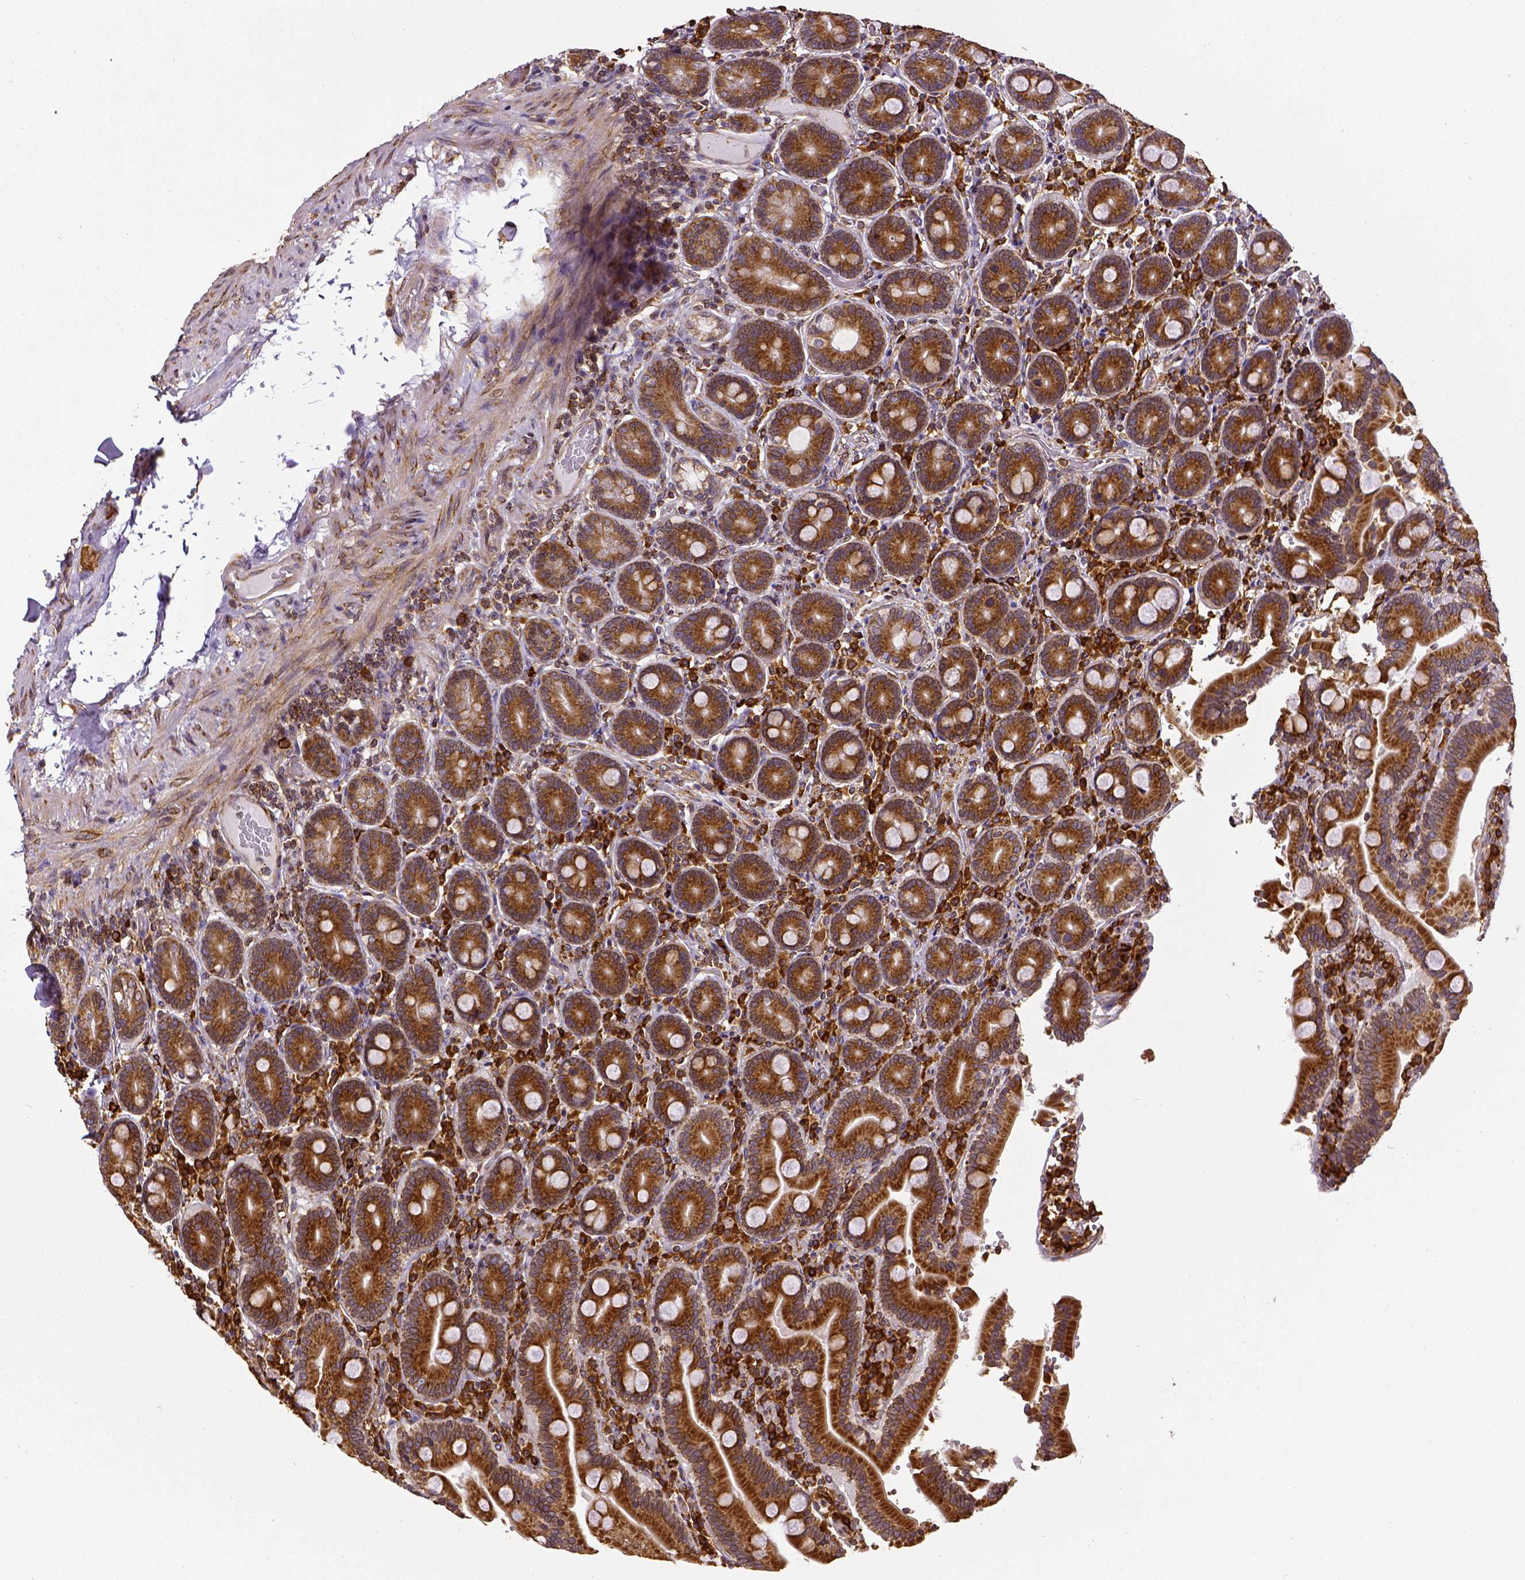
{"staining": {"intensity": "strong", "quantity": ">75%", "location": "cytoplasmic/membranous"}, "tissue": "duodenum", "cell_type": "Glandular cells", "image_type": "normal", "snomed": [{"axis": "morphology", "description": "Normal tissue, NOS"}, {"axis": "topography", "description": "Duodenum"}], "caption": "An IHC micrograph of normal tissue is shown. Protein staining in brown labels strong cytoplasmic/membranous positivity in duodenum within glandular cells. The staining is performed using DAB brown chromogen to label protein expression. The nuclei are counter-stained blue using hematoxylin.", "gene": "MTDH", "patient": {"sex": "female", "age": 62}}